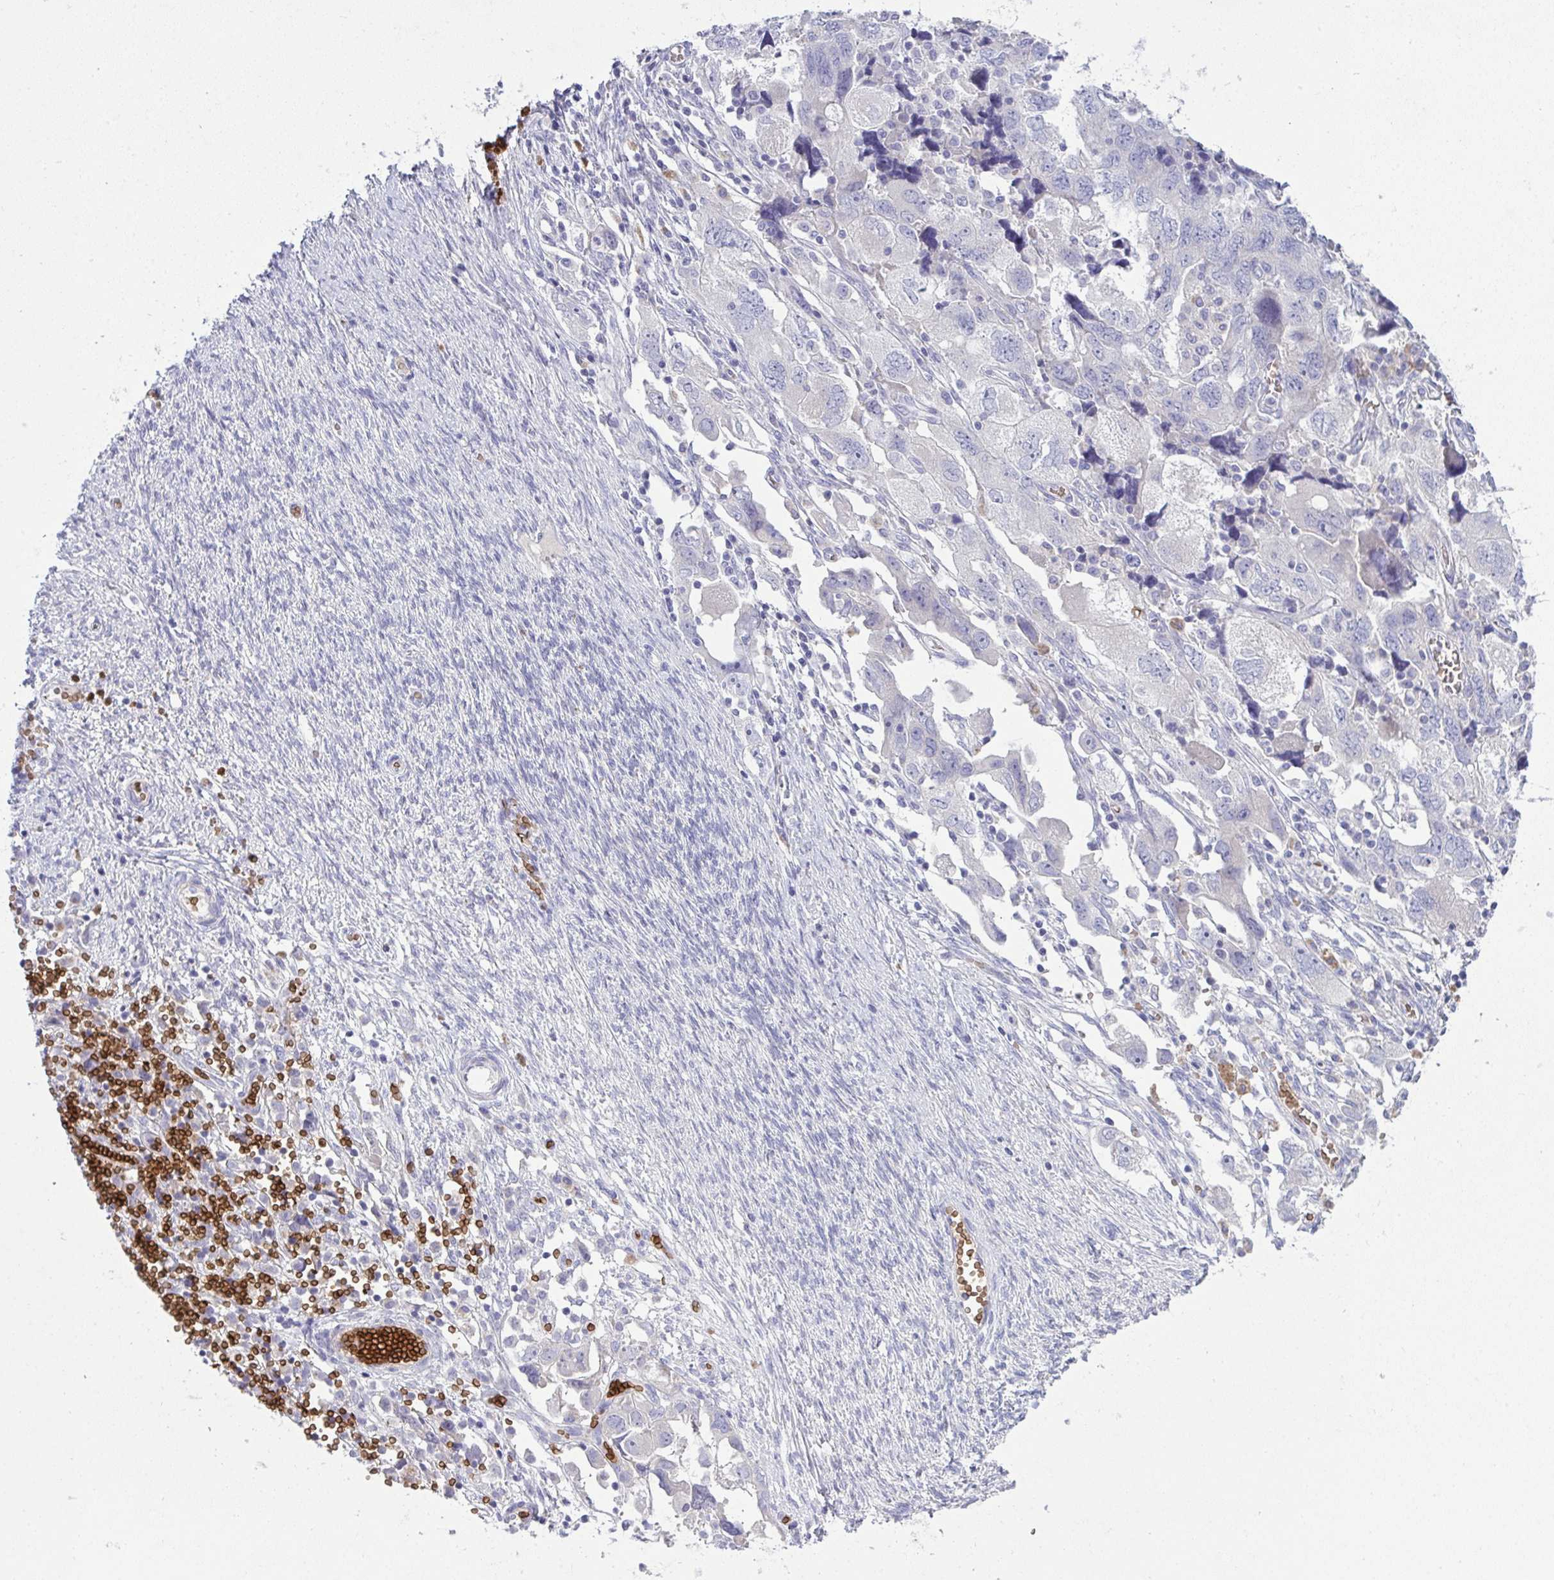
{"staining": {"intensity": "negative", "quantity": "none", "location": "none"}, "tissue": "ovarian cancer", "cell_type": "Tumor cells", "image_type": "cancer", "snomed": [{"axis": "morphology", "description": "Carcinoma, NOS"}, {"axis": "morphology", "description": "Cystadenocarcinoma, serous, NOS"}, {"axis": "topography", "description": "Ovary"}], "caption": "Immunohistochemistry (IHC) image of neoplastic tissue: carcinoma (ovarian) stained with DAB demonstrates no significant protein staining in tumor cells.", "gene": "SPTB", "patient": {"sex": "female", "age": 69}}